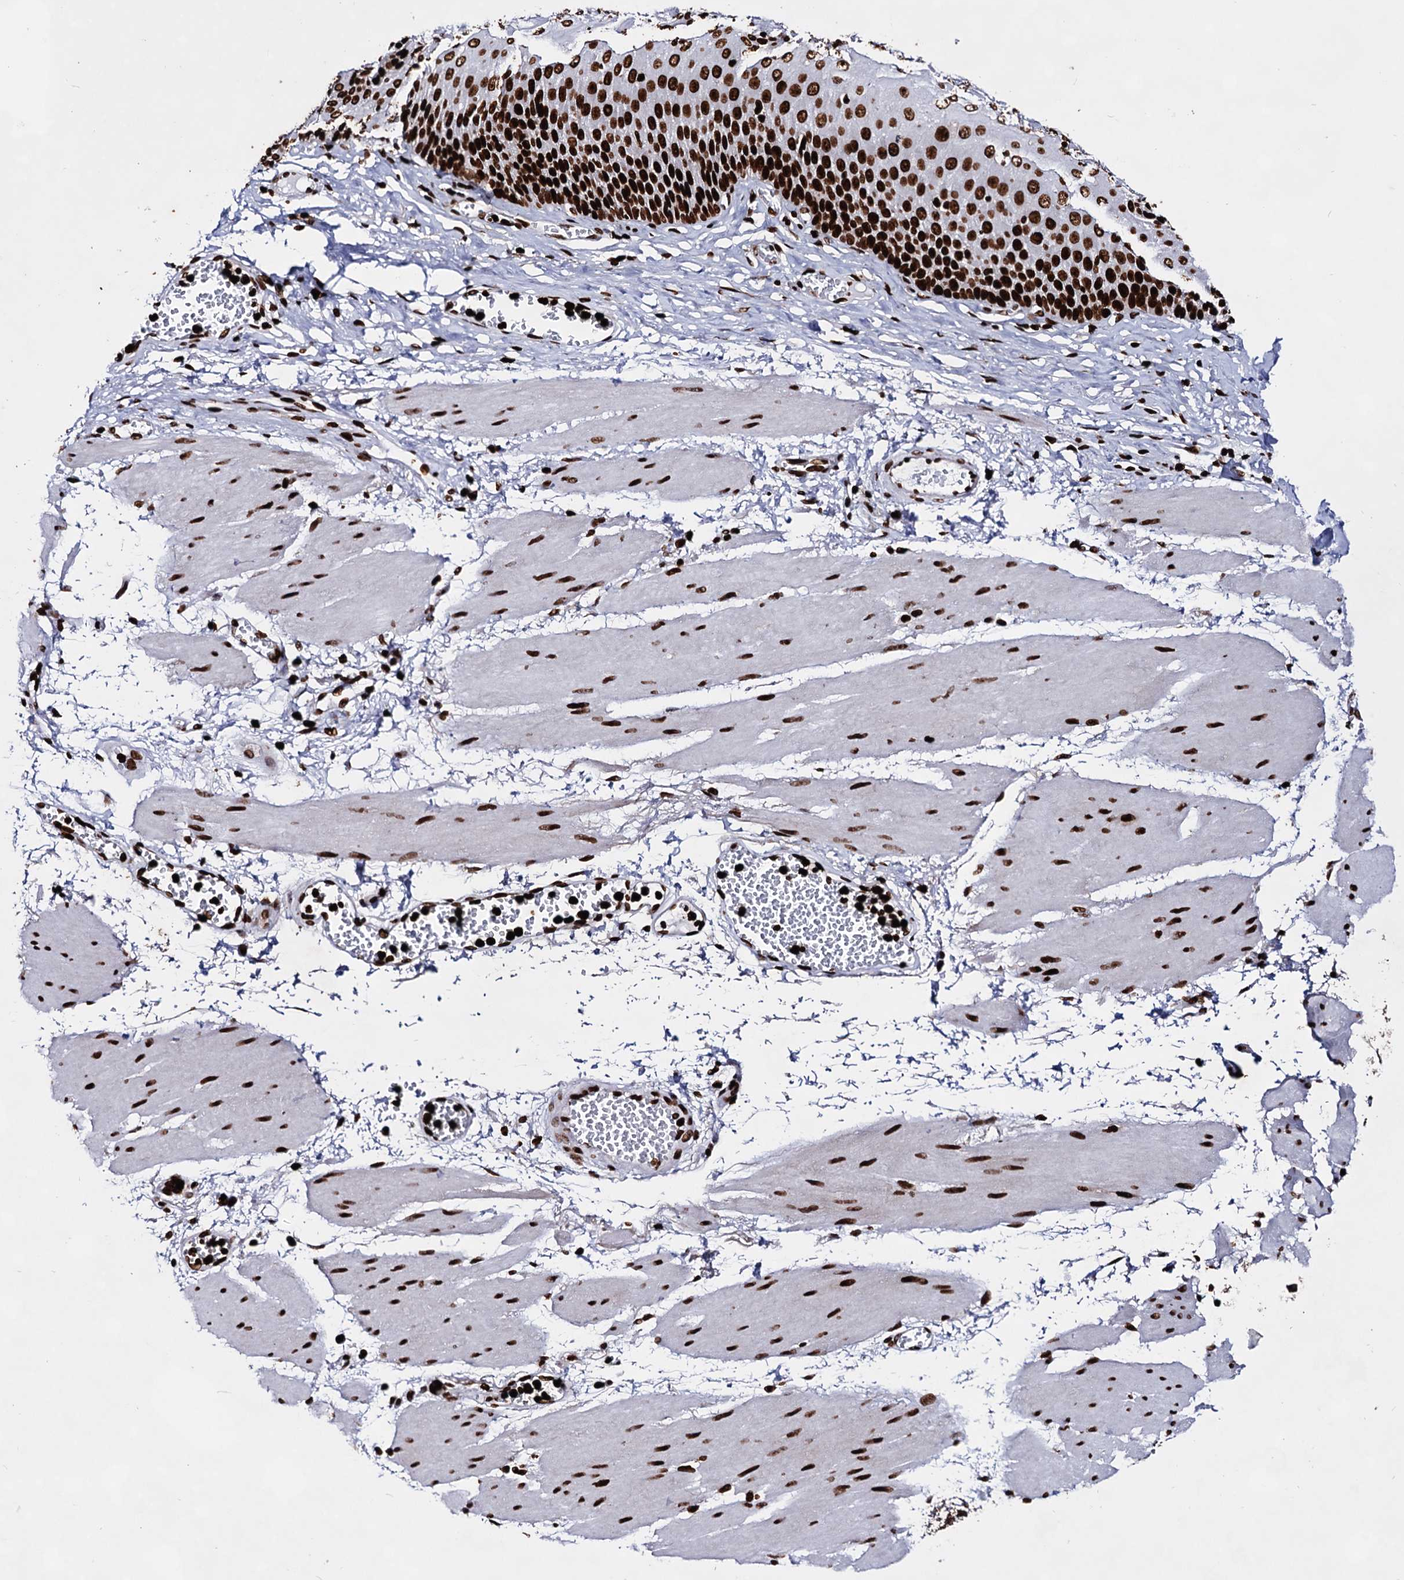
{"staining": {"intensity": "strong", "quantity": ">75%", "location": "nuclear"}, "tissue": "esophagus", "cell_type": "Squamous epithelial cells", "image_type": "normal", "snomed": [{"axis": "morphology", "description": "Normal tissue, NOS"}, {"axis": "topography", "description": "Esophagus"}], "caption": "A high amount of strong nuclear staining is seen in about >75% of squamous epithelial cells in benign esophagus. Immunohistochemistry (ihc) stains the protein of interest in brown and the nuclei are stained blue.", "gene": "HMGB2", "patient": {"sex": "male", "age": 60}}